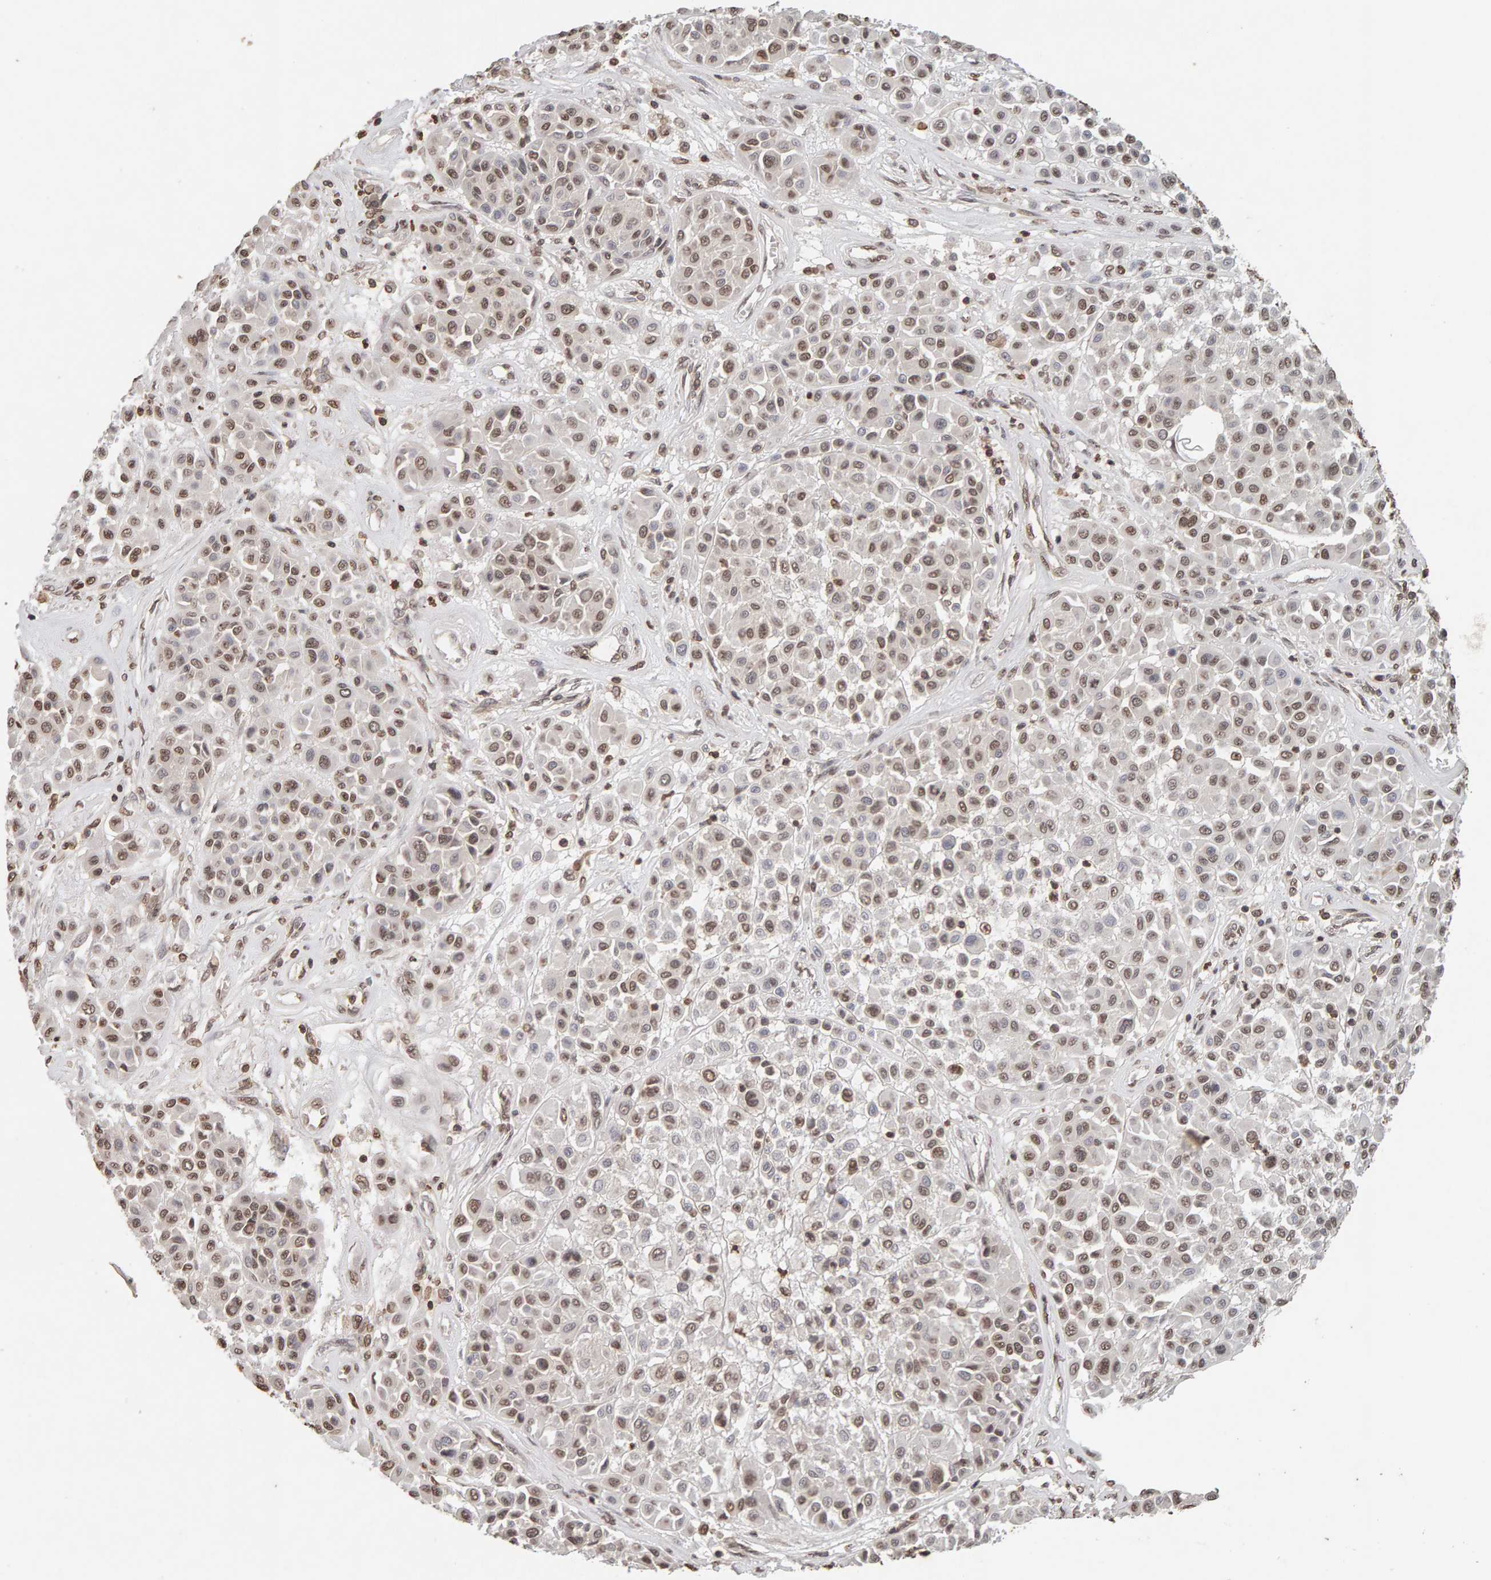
{"staining": {"intensity": "weak", "quantity": ">75%", "location": "nuclear"}, "tissue": "melanoma", "cell_type": "Tumor cells", "image_type": "cancer", "snomed": [{"axis": "morphology", "description": "Malignant melanoma, Metastatic site"}, {"axis": "topography", "description": "Soft tissue"}], "caption": "A low amount of weak nuclear staining is appreciated in about >75% of tumor cells in melanoma tissue.", "gene": "DNAJB5", "patient": {"sex": "male", "age": 41}}